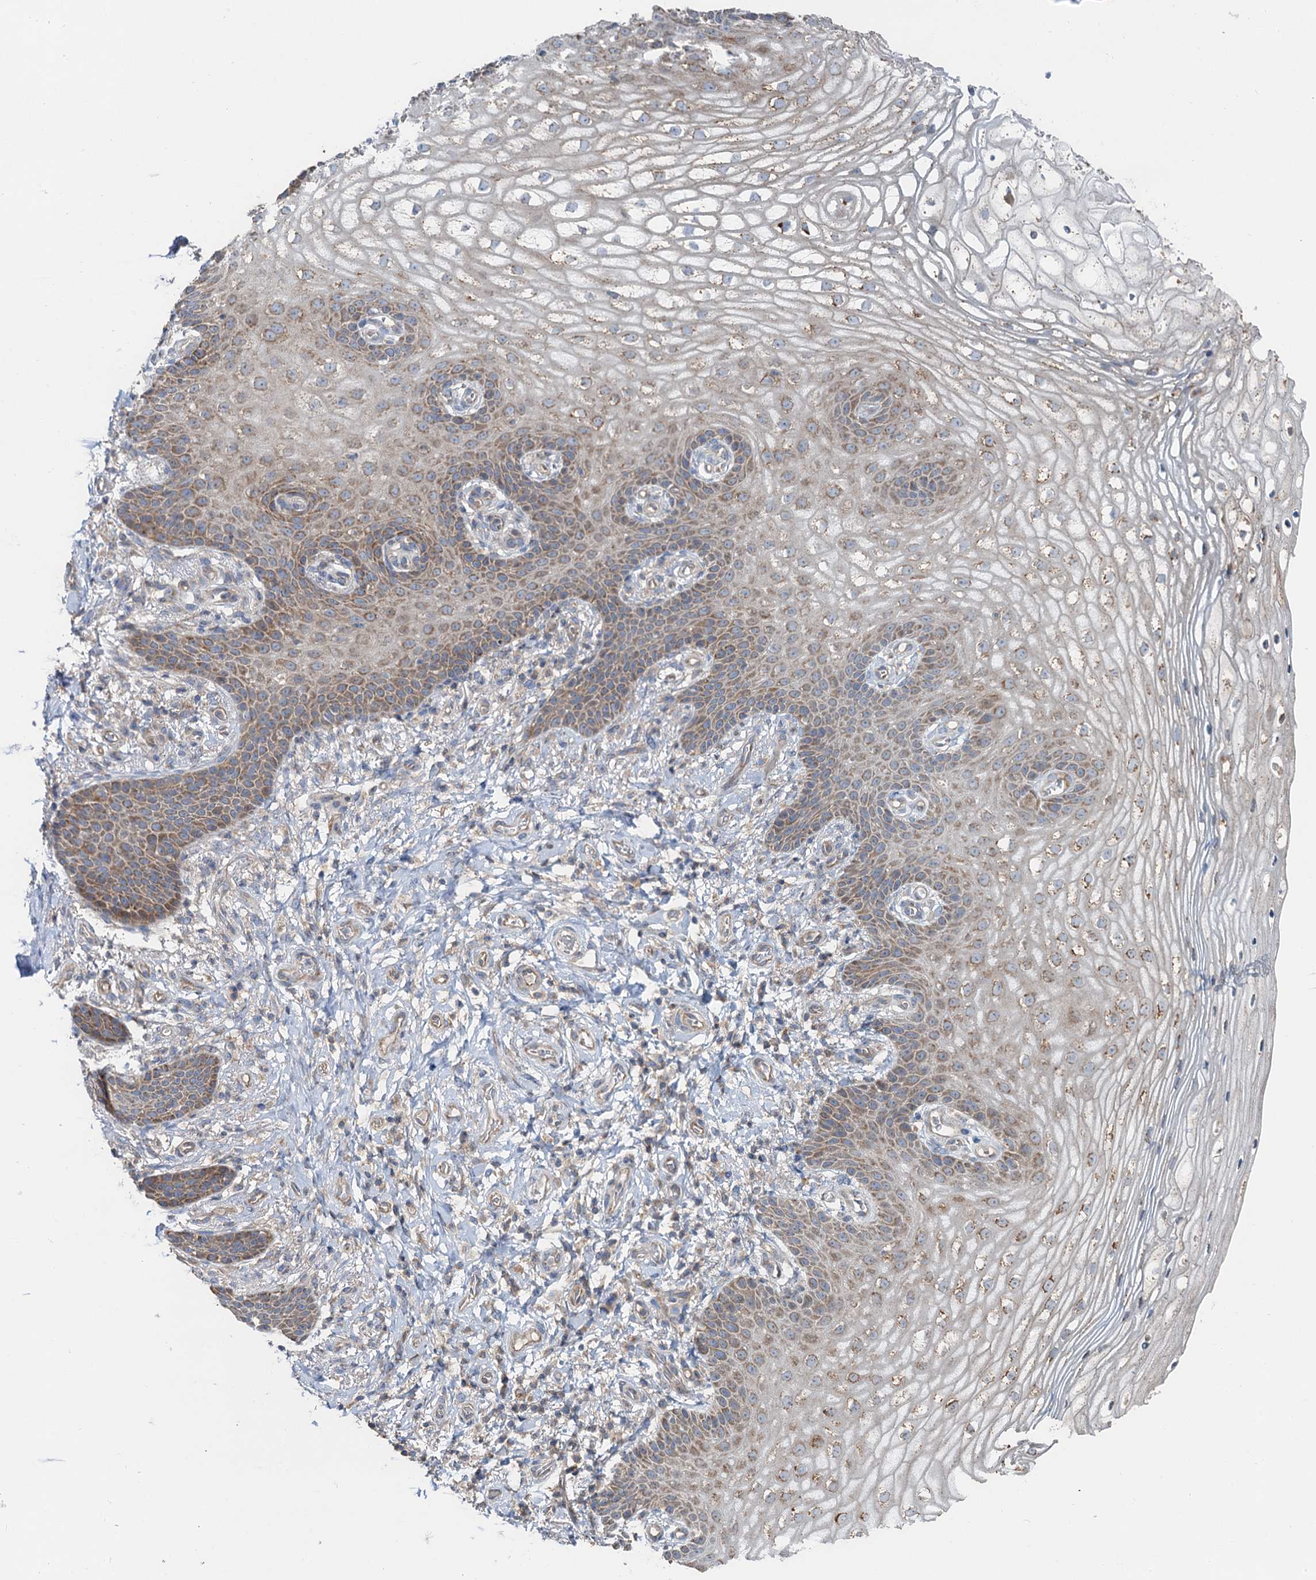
{"staining": {"intensity": "moderate", "quantity": ">75%", "location": "cytoplasmic/membranous"}, "tissue": "vagina", "cell_type": "Squamous epithelial cells", "image_type": "normal", "snomed": [{"axis": "morphology", "description": "Normal tissue, NOS"}, {"axis": "topography", "description": "Vagina"}], "caption": "Protein analysis of normal vagina exhibits moderate cytoplasmic/membranous positivity in approximately >75% of squamous epithelial cells.", "gene": "ANKRD26", "patient": {"sex": "female", "age": 60}}